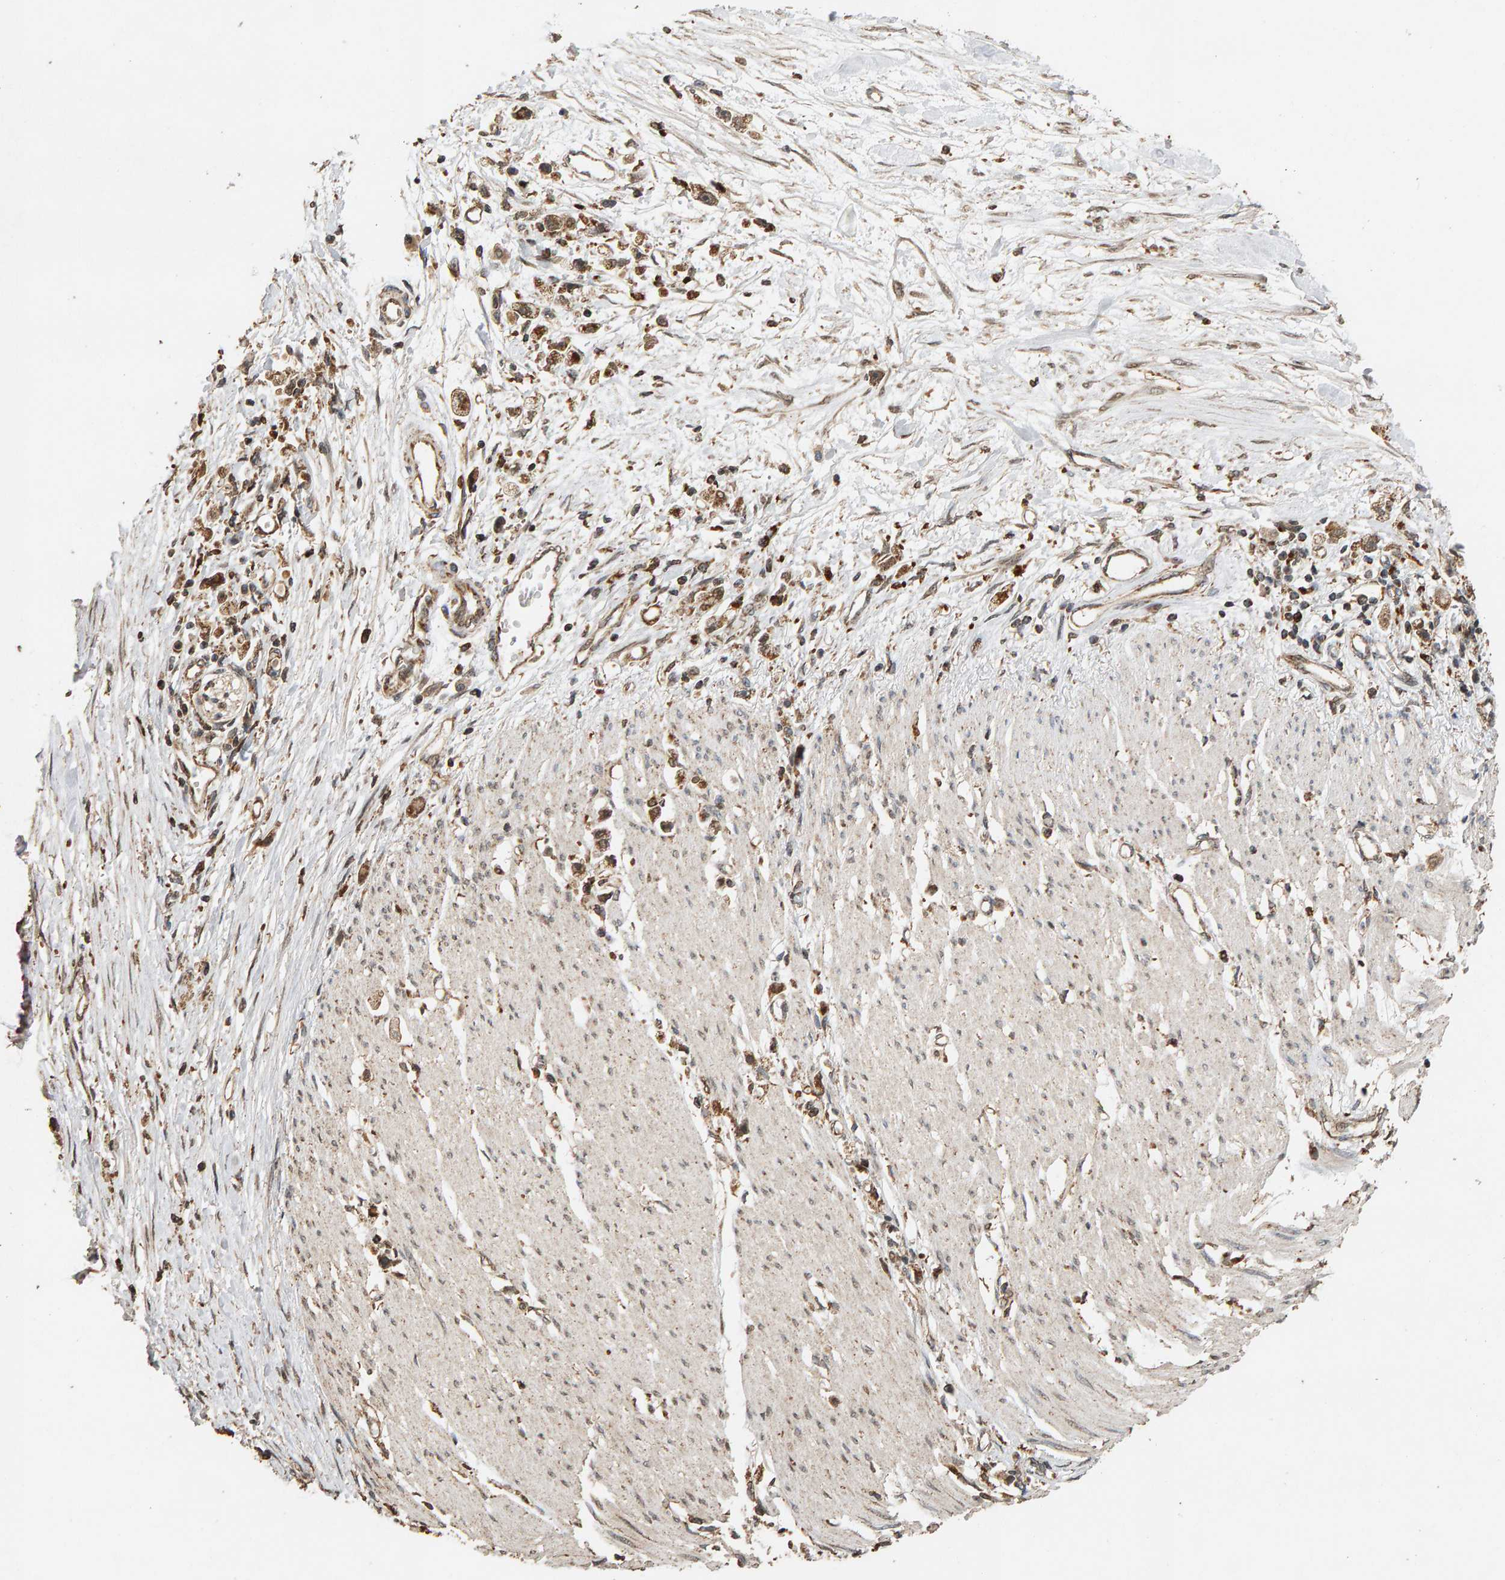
{"staining": {"intensity": "moderate", "quantity": ">75%", "location": "cytoplasmic/membranous"}, "tissue": "stomach cancer", "cell_type": "Tumor cells", "image_type": "cancer", "snomed": [{"axis": "morphology", "description": "Adenocarcinoma, NOS"}, {"axis": "topography", "description": "Stomach"}], "caption": "Immunohistochemistry of stomach cancer demonstrates medium levels of moderate cytoplasmic/membranous positivity in about >75% of tumor cells.", "gene": "GSTK1", "patient": {"sex": "female", "age": 59}}